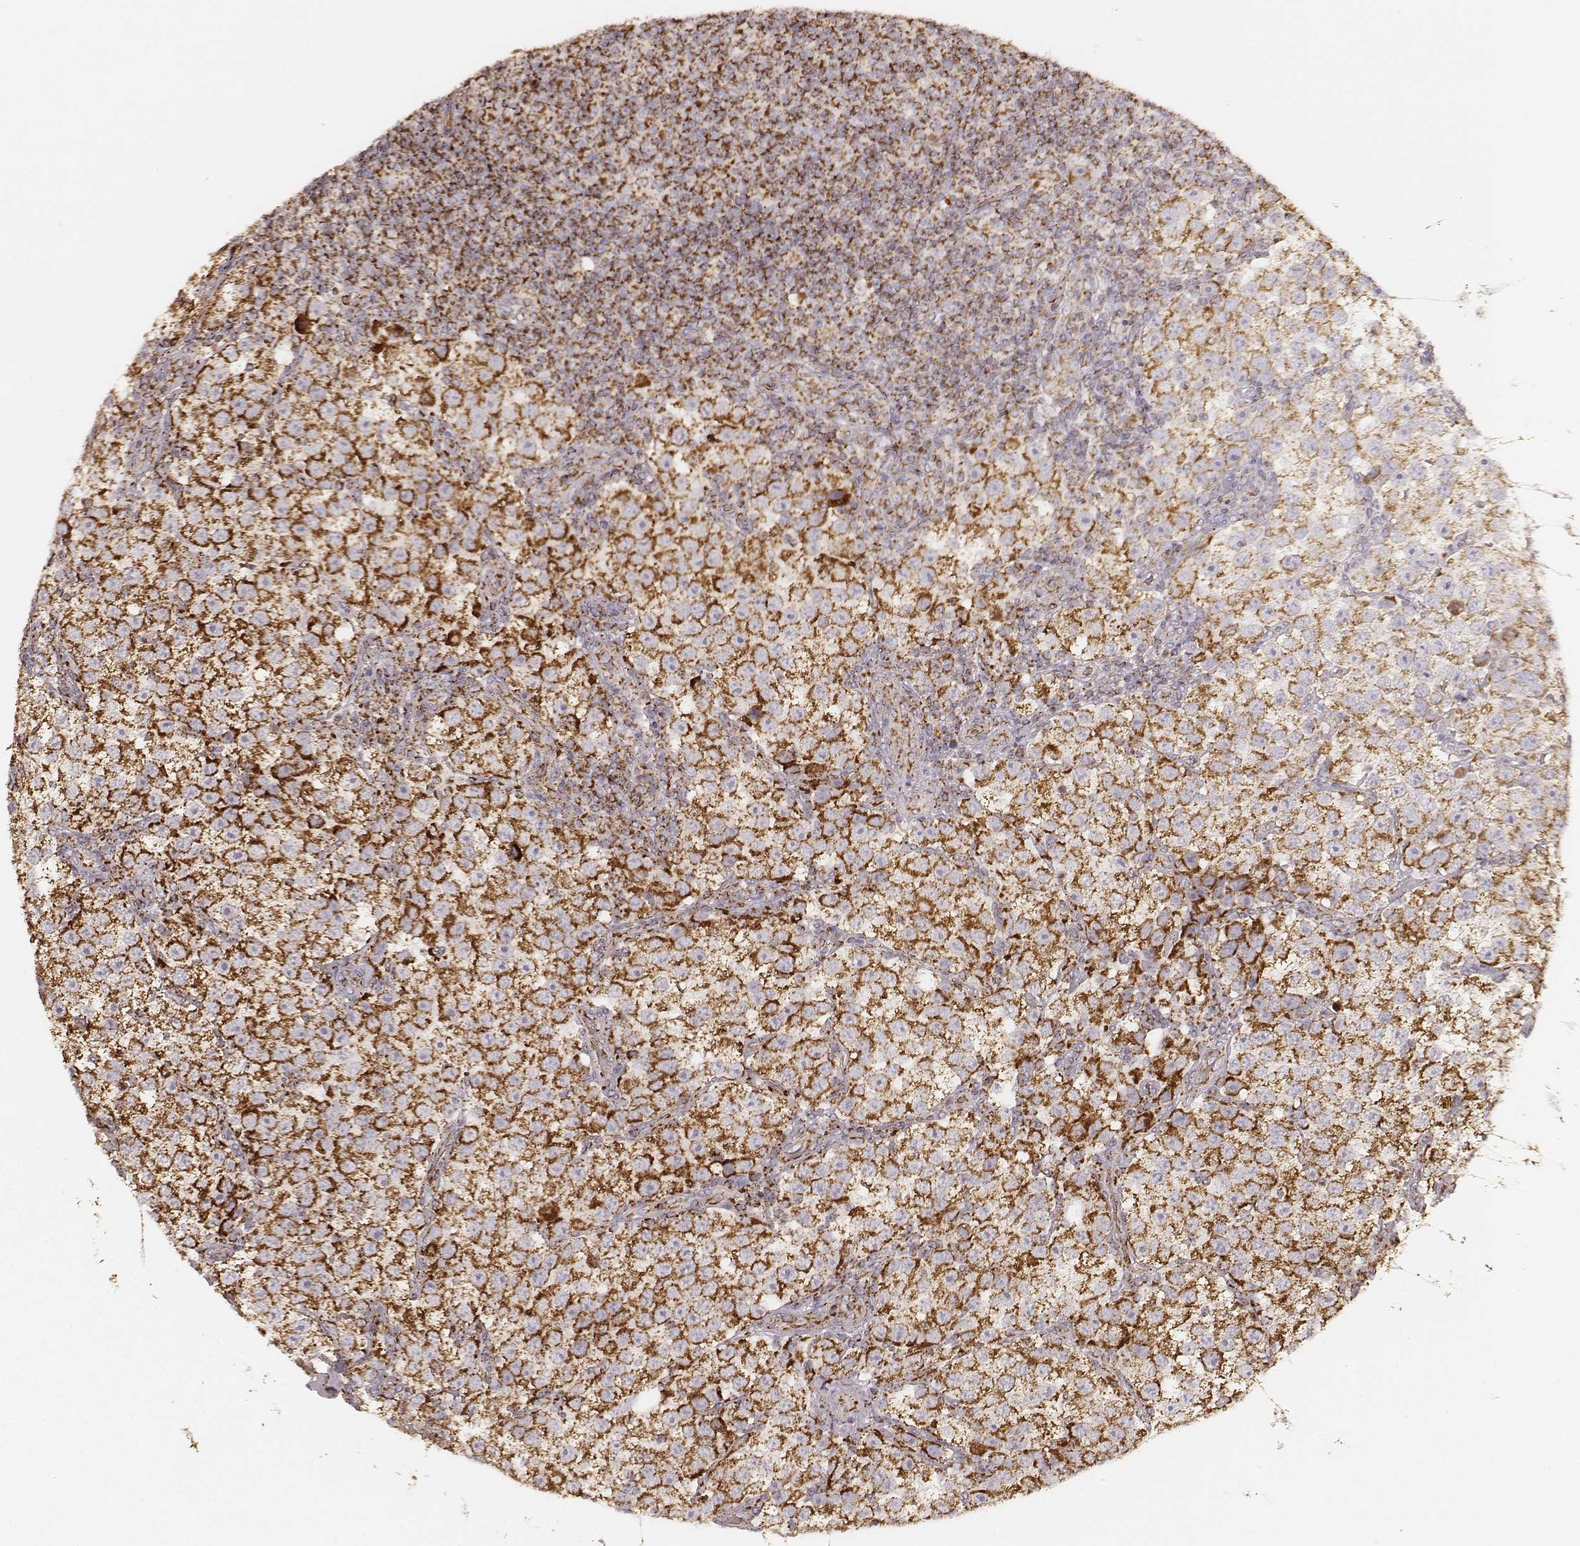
{"staining": {"intensity": "strong", "quantity": ">75%", "location": "cytoplasmic/membranous"}, "tissue": "testis cancer", "cell_type": "Tumor cells", "image_type": "cancer", "snomed": [{"axis": "morphology", "description": "Seminoma, NOS"}, {"axis": "topography", "description": "Testis"}], "caption": "The photomicrograph reveals staining of testis cancer, revealing strong cytoplasmic/membranous protein staining (brown color) within tumor cells. Immunohistochemistry stains the protein of interest in brown and the nuclei are stained blue.", "gene": "CS", "patient": {"sex": "male", "age": 37}}